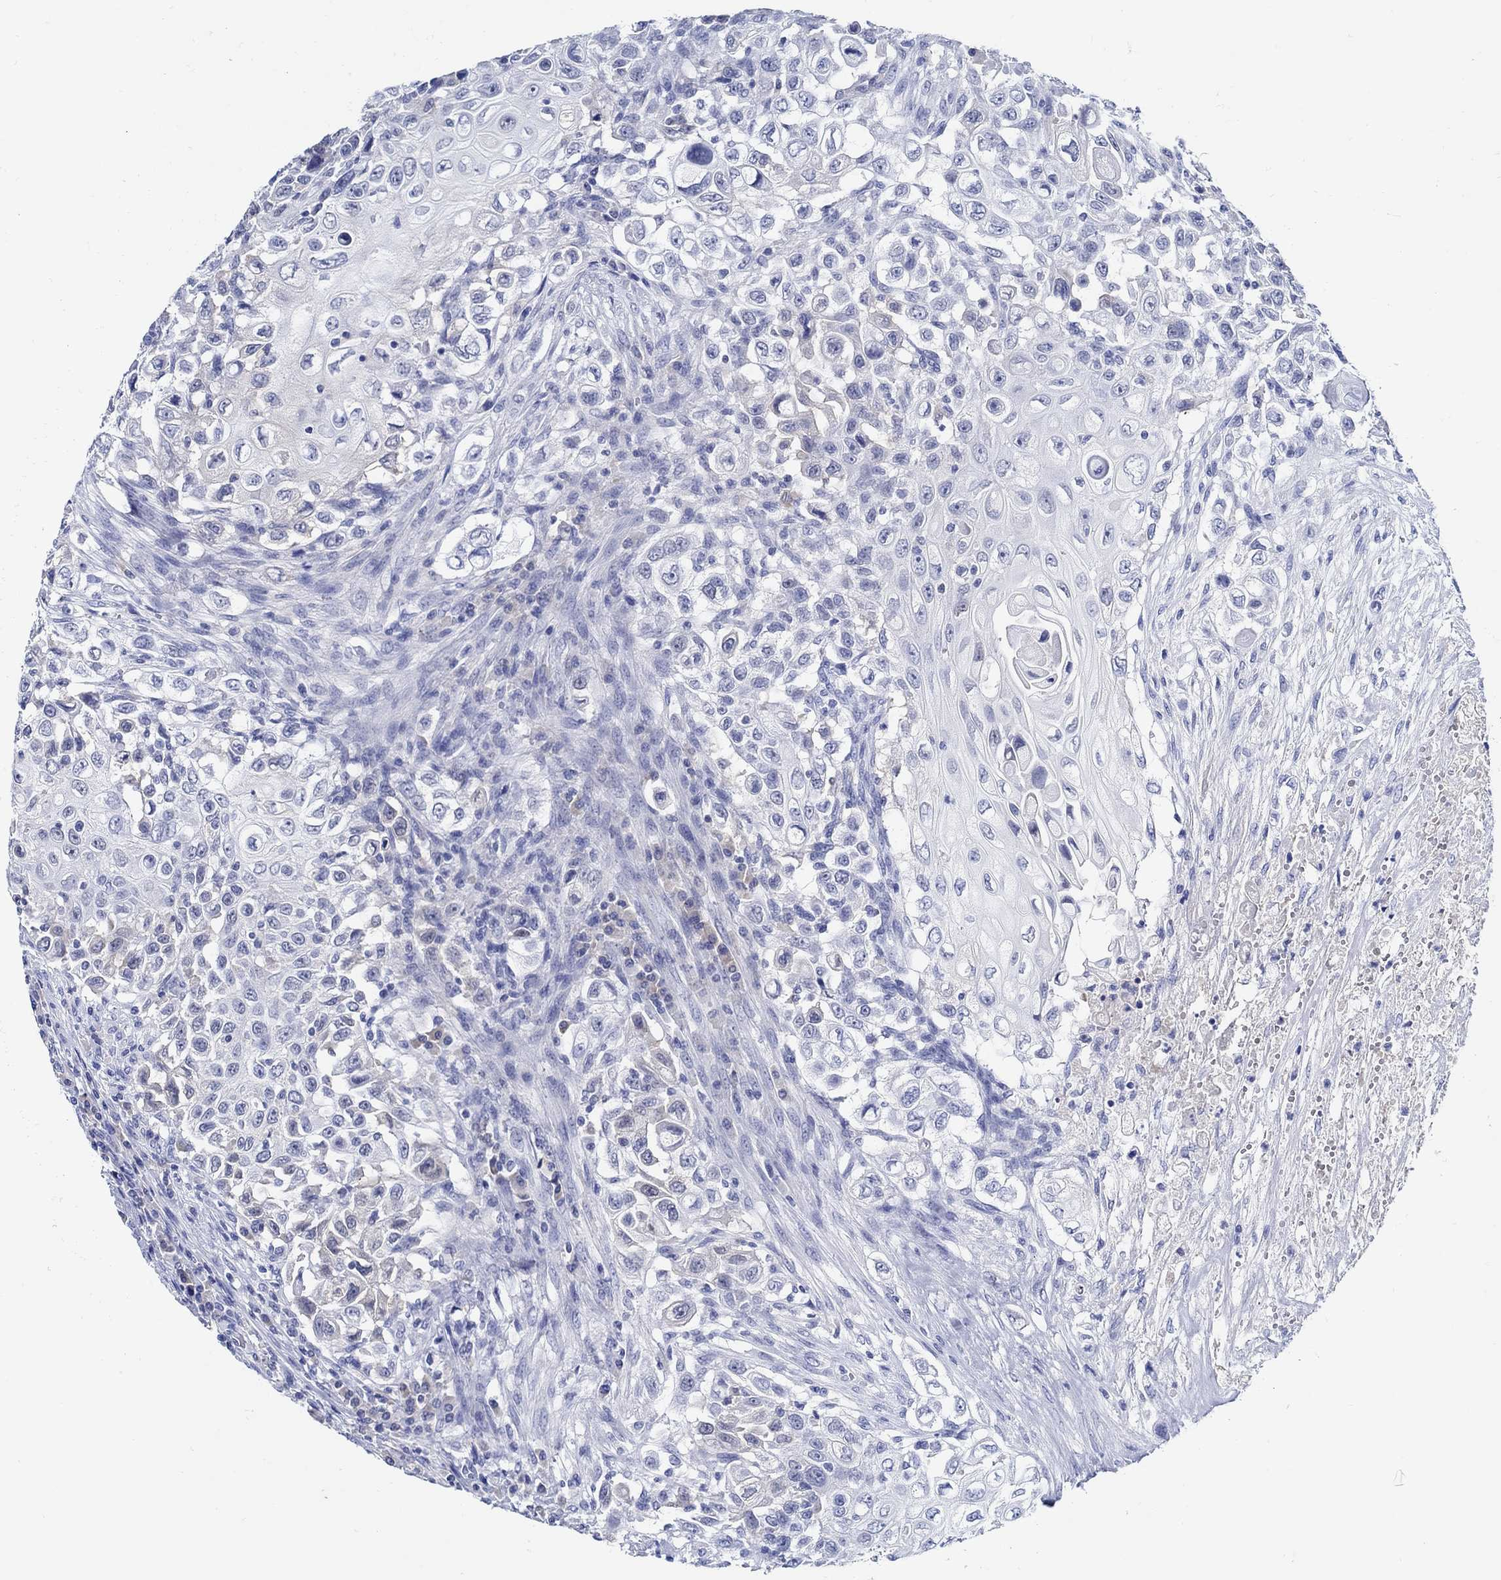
{"staining": {"intensity": "negative", "quantity": "none", "location": "none"}, "tissue": "urothelial cancer", "cell_type": "Tumor cells", "image_type": "cancer", "snomed": [{"axis": "morphology", "description": "Urothelial carcinoma, High grade"}, {"axis": "topography", "description": "Urinary bladder"}], "caption": "Tumor cells are negative for protein expression in human urothelial cancer.", "gene": "PAX9", "patient": {"sex": "female", "age": 56}}